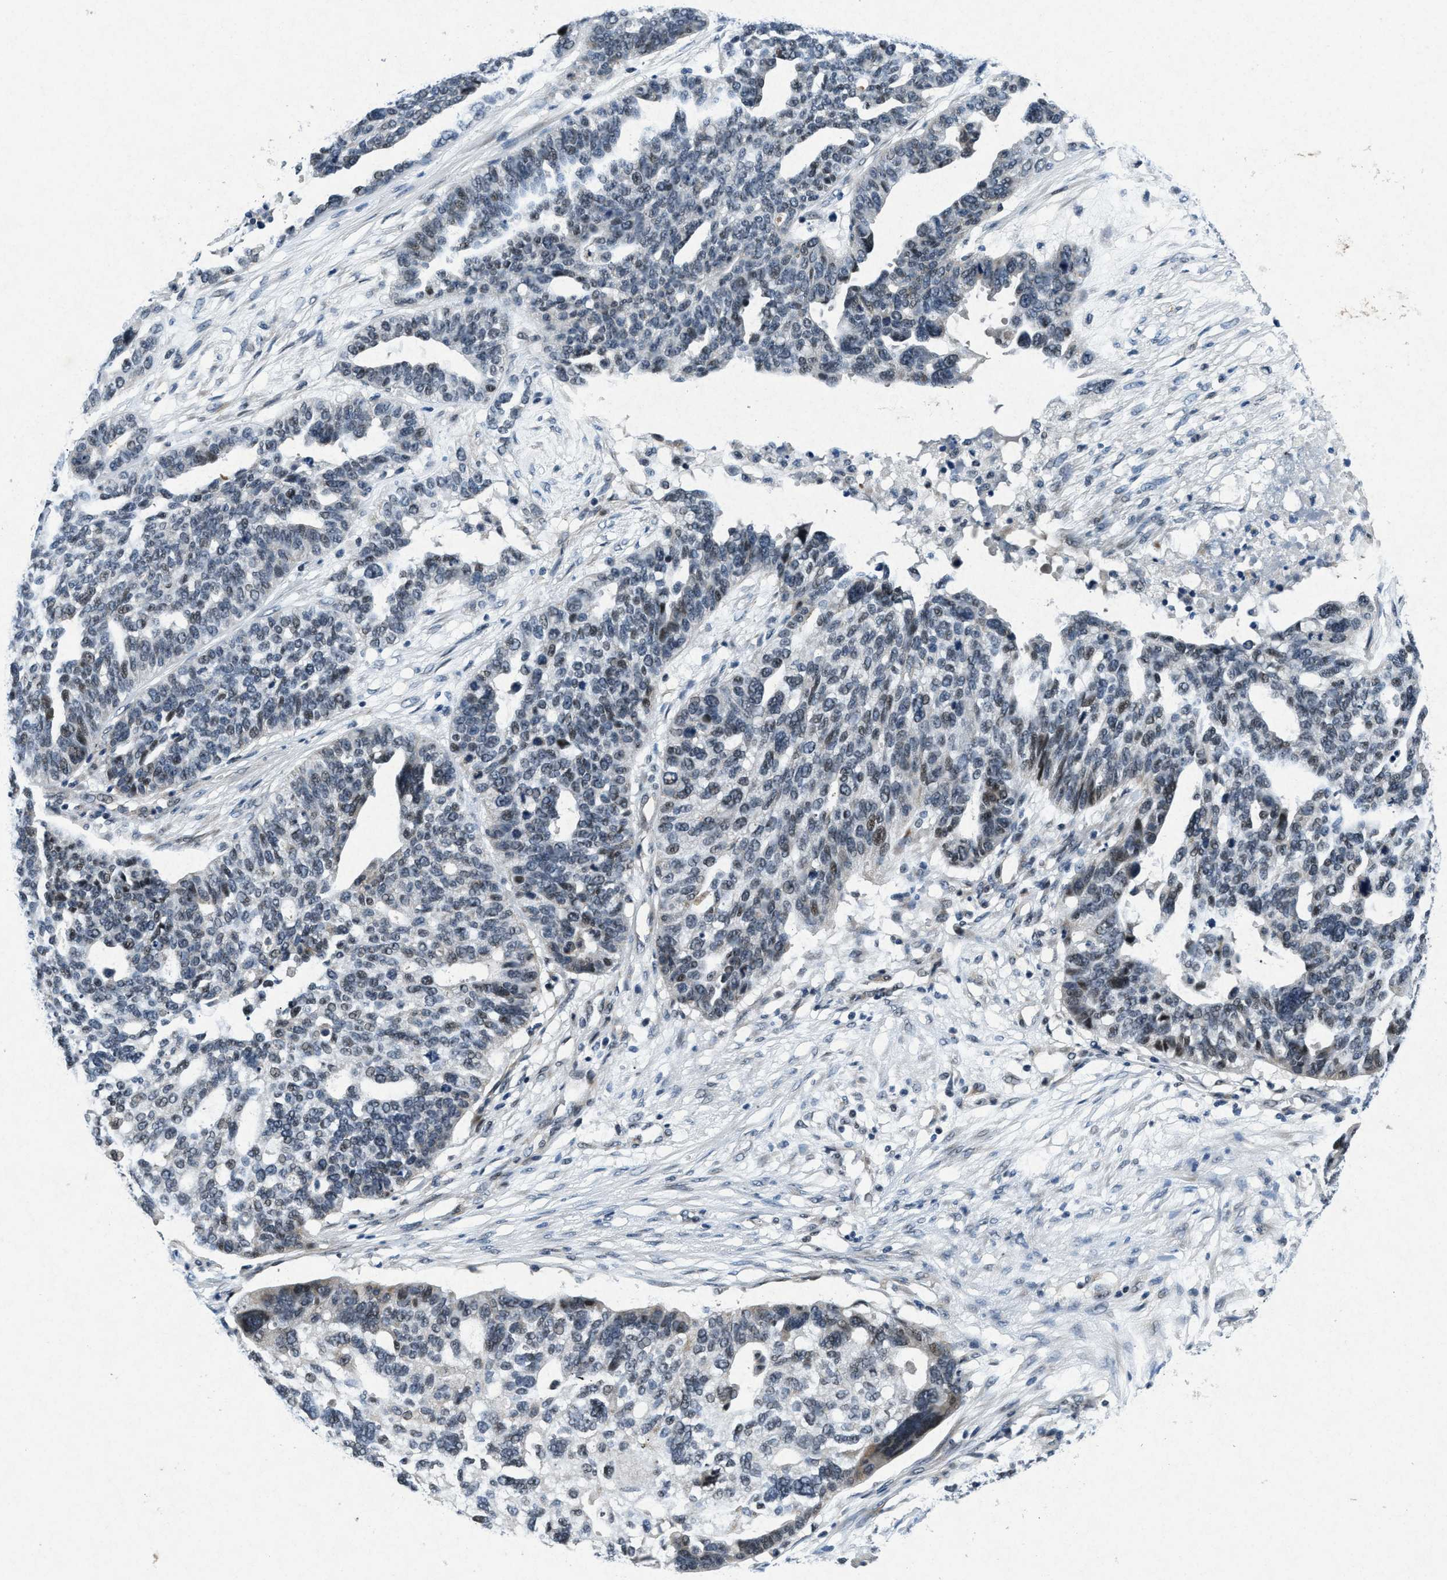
{"staining": {"intensity": "weak", "quantity": "25%-75%", "location": "nuclear"}, "tissue": "ovarian cancer", "cell_type": "Tumor cells", "image_type": "cancer", "snomed": [{"axis": "morphology", "description": "Cystadenocarcinoma, serous, NOS"}, {"axis": "topography", "description": "Ovary"}], "caption": "Serous cystadenocarcinoma (ovarian) stained with a brown dye demonstrates weak nuclear positive expression in approximately 25%-75% of tumor cells.", "gene": "PHLDA1", "patient": {"sex": "female", "age": 59}}